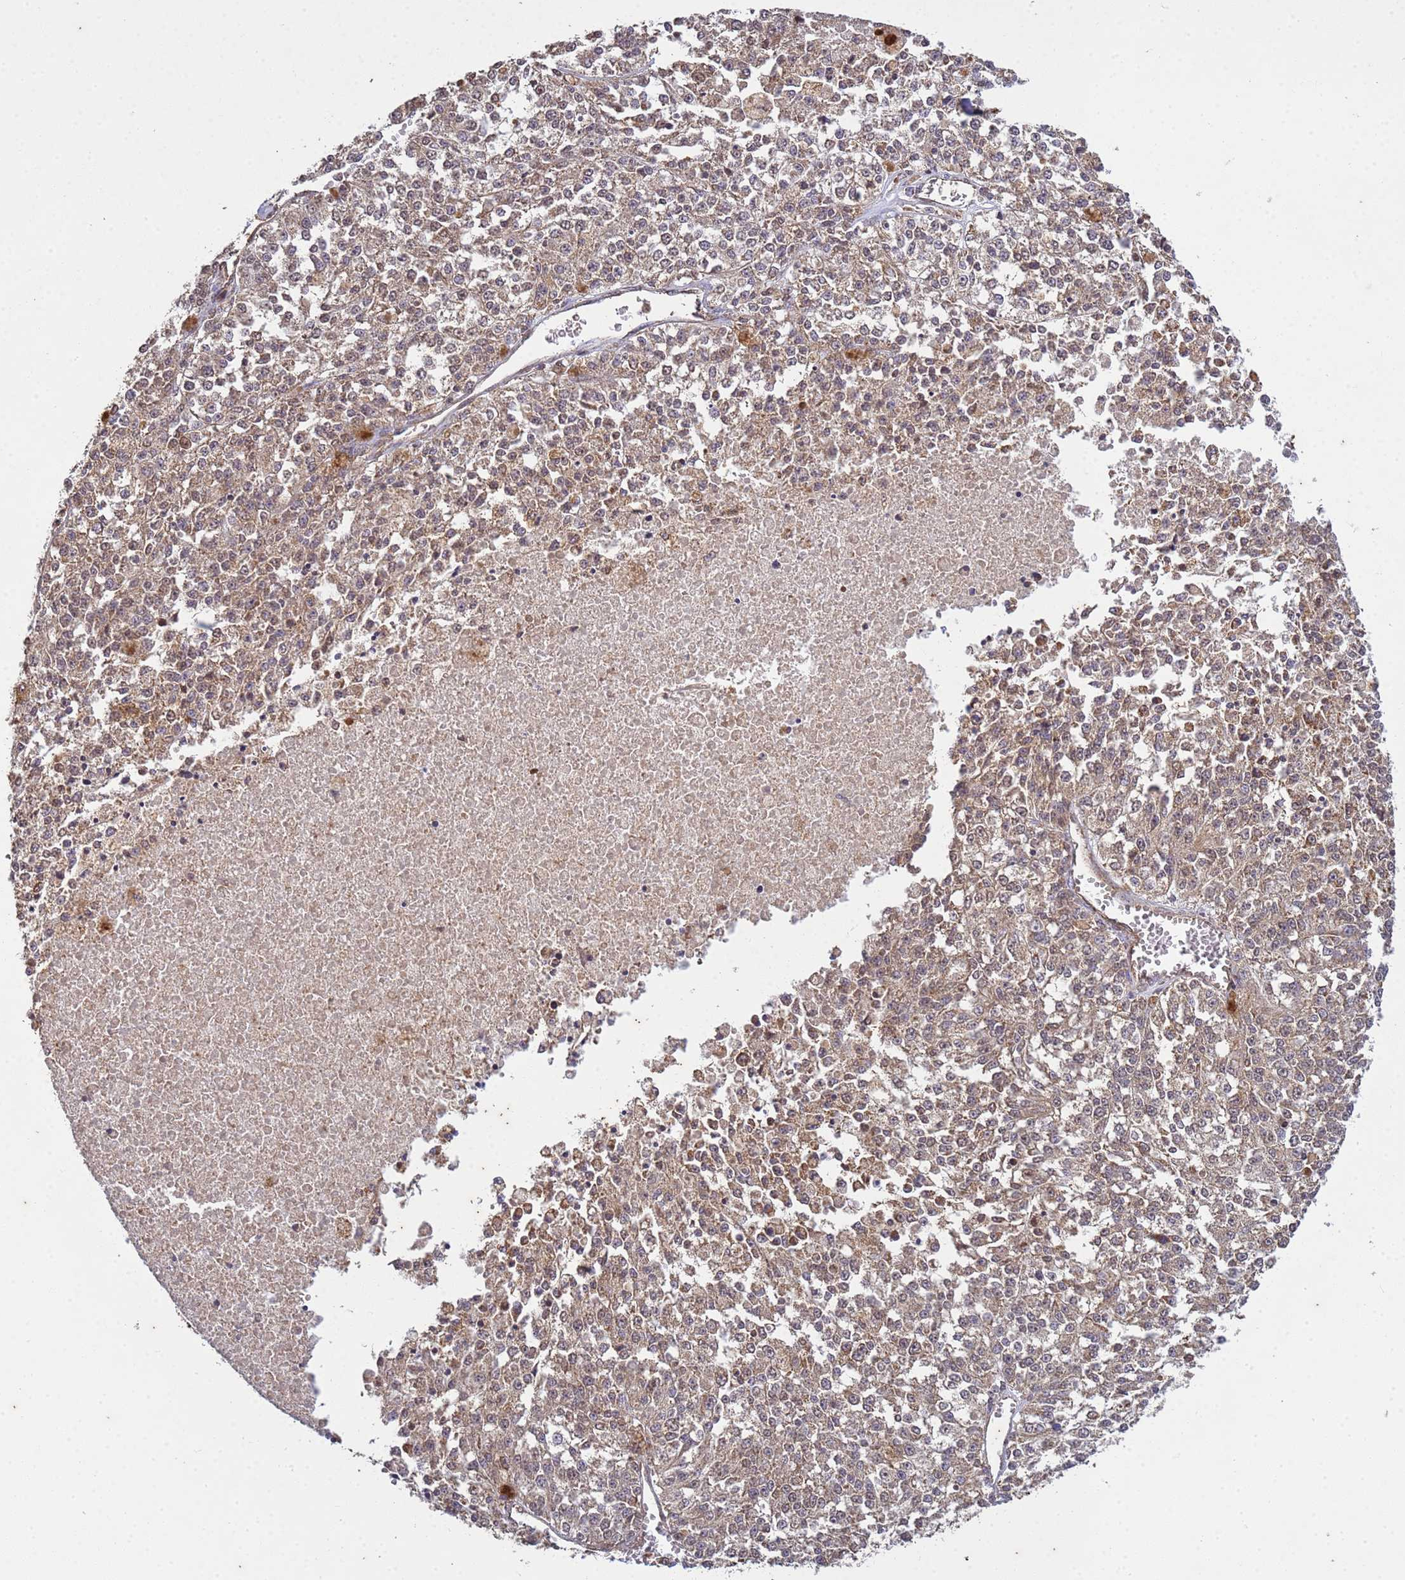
{"staining": {"intensity": "weak", "quantity": ">75%", "location": "cytoplasmic/membranous"}, "tissue": "melanoma", "cell_type": "Tumor cells", "image_type": "cancer", "snomed": [{"axis": "morphology", "description": "Malignant melanoma, NOS"}, {"axis": "topography", "description": "Skin"}], "caption": "Immunohistochemistry photomicrograph of human malignant melanoma stained for a protein (brown), which shows low levels of weak cytoplasmic/membranous expression in approximately >75% of tumor cells.", "gene": "P2RX7", "patient": {"sex": "female", "age": 64}}